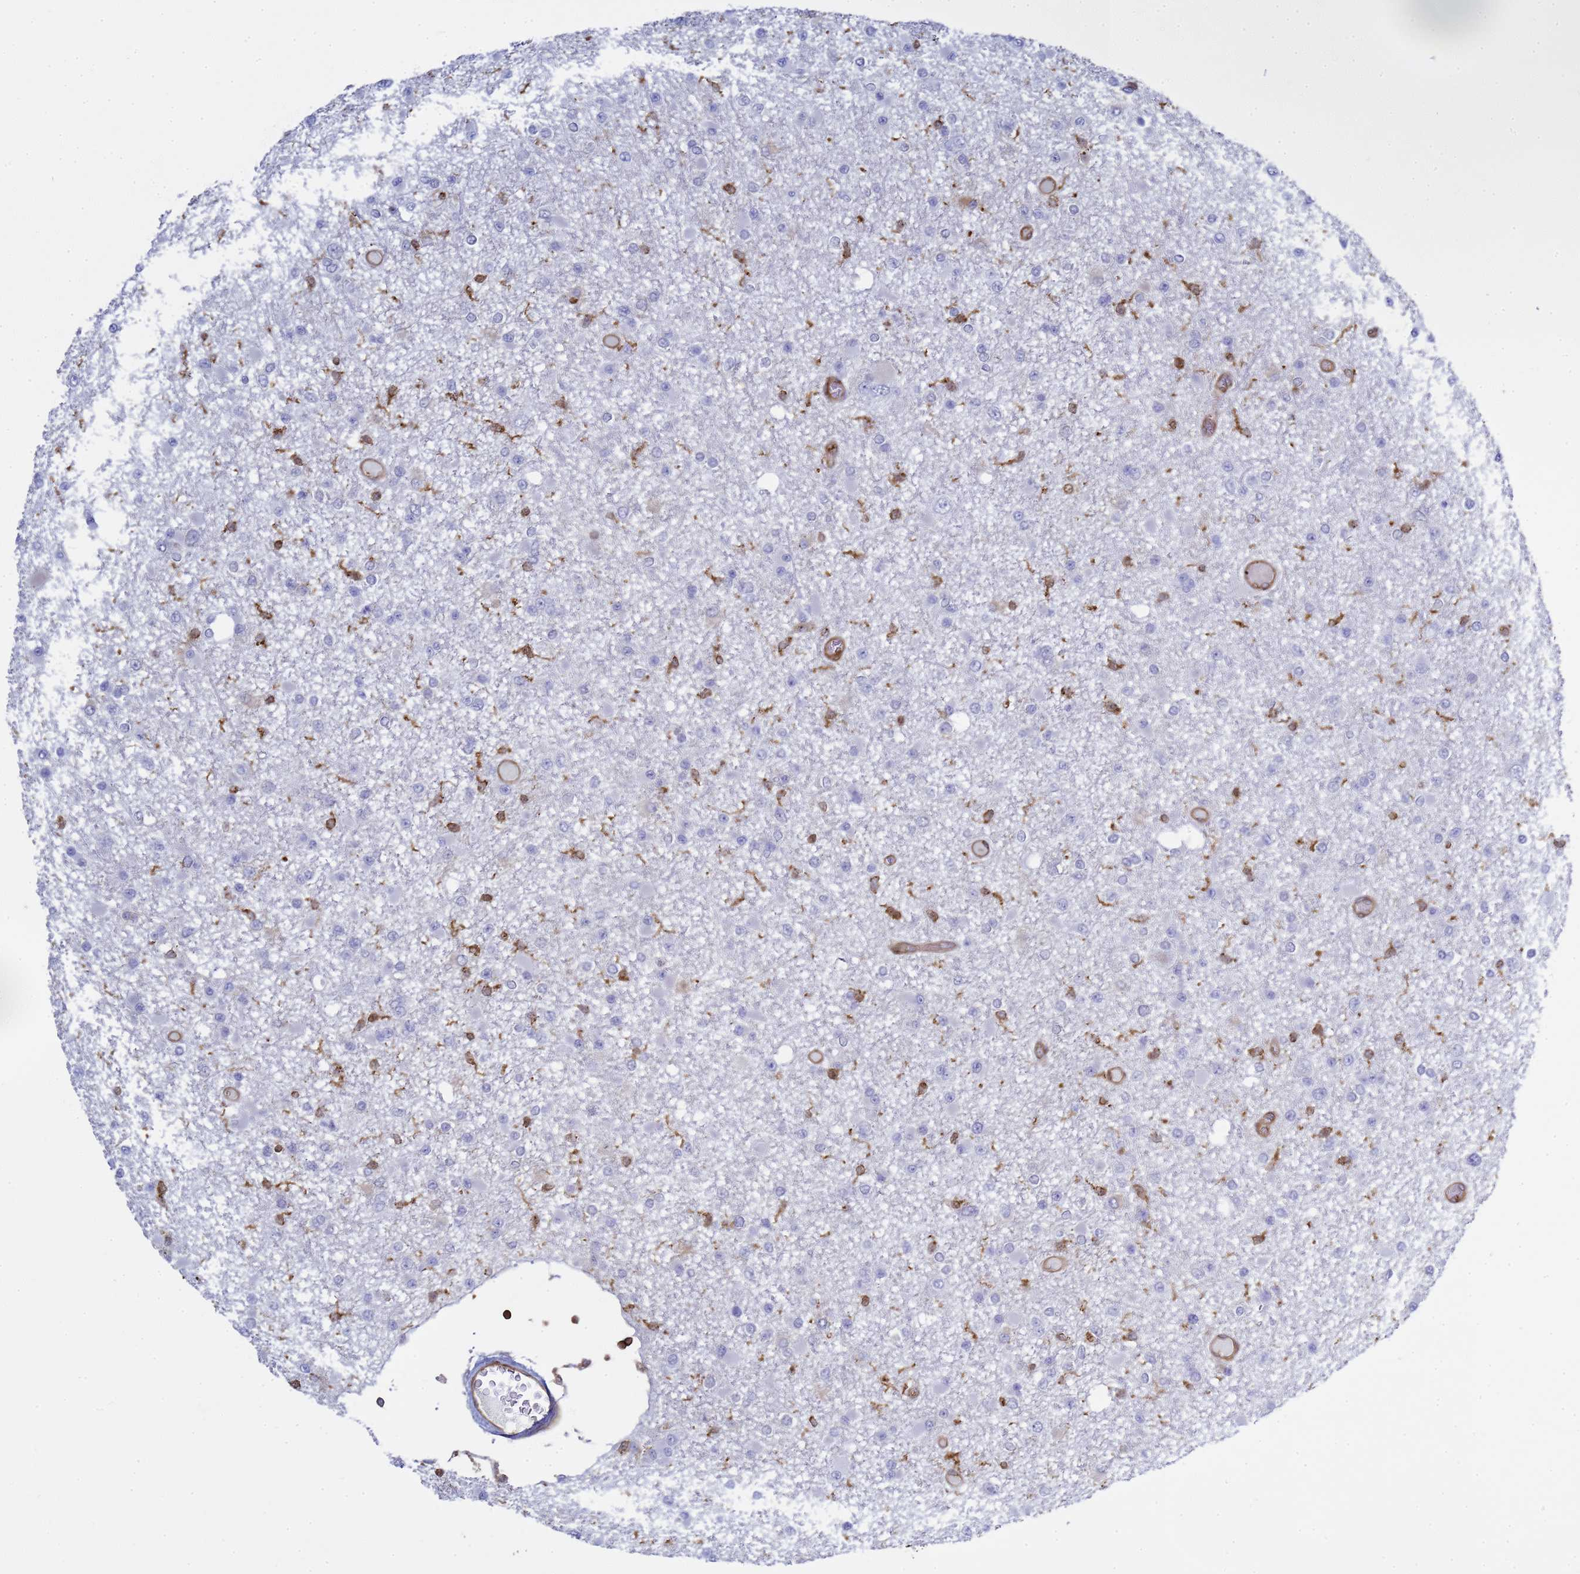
{"staining": {"intensity": "negative", "quantity": "none", "location": "none"}, "tissue": "glioma", "cell_type": "Tumor cells", "image_type": "cancer", "snomed": [{"axis": "morphology", "description": "Glioma, malignant, Low grade"}, {"axis": "topography", "description": "Brain"}], "caption": "DAB immunohistochemical staining of human low-grade glioma (malignant) demonstrates no significant expression in tumor cells. (DAB (3,3'-diaminobenzidine) immunohistochemistry (IHC) visualized using brightfield microscopy, high magnification).", "gene": "ZBTB8OS", "patient": {"sex": "female", "age": 22}}